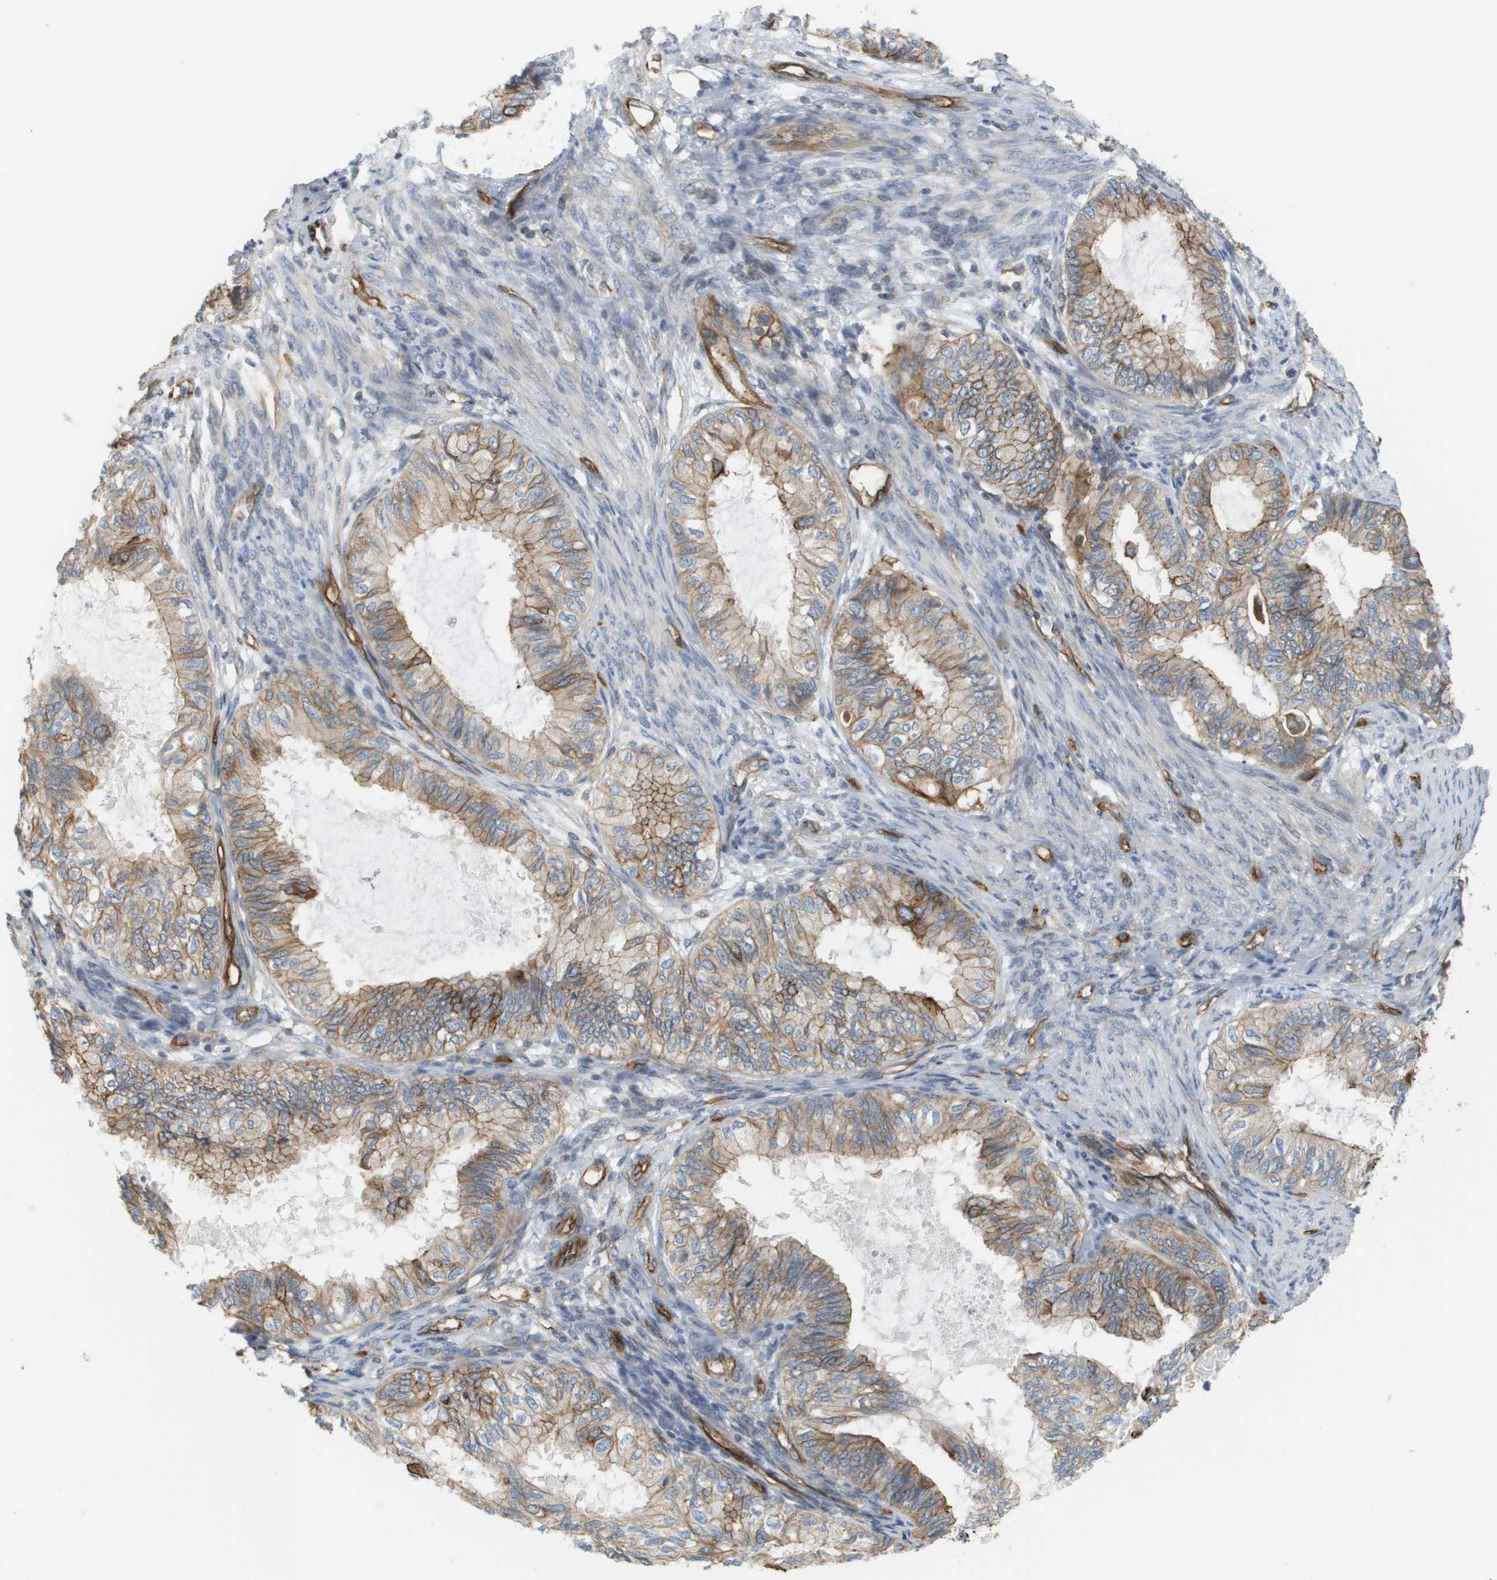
{"staining": {"intensity": "moderate", "quantity": ">75%", "location": "cytoplasmic/membranous"}, "tissue": "cervical cancer", "cell_type": "Tumor cells", "image_type": "cancer", "snomed": [{"axis": "morphology", "description": "Normal tissue, NOS"}, {"axis": "morphology", "description": "Adenocarcinoma, NOS"}, {"axis": "topography", "description": "Cervix"}, {"axis": "topography", "description": "Endometrium"}], "caption": "Cervical adenocarcinoma stained with a brown dye displays moderate cytoplasmic/membranous positive staining in approximately >75% of tumor cells.", "gene": "SGMS2", "patient": {"sex": "female", "age": 86}}